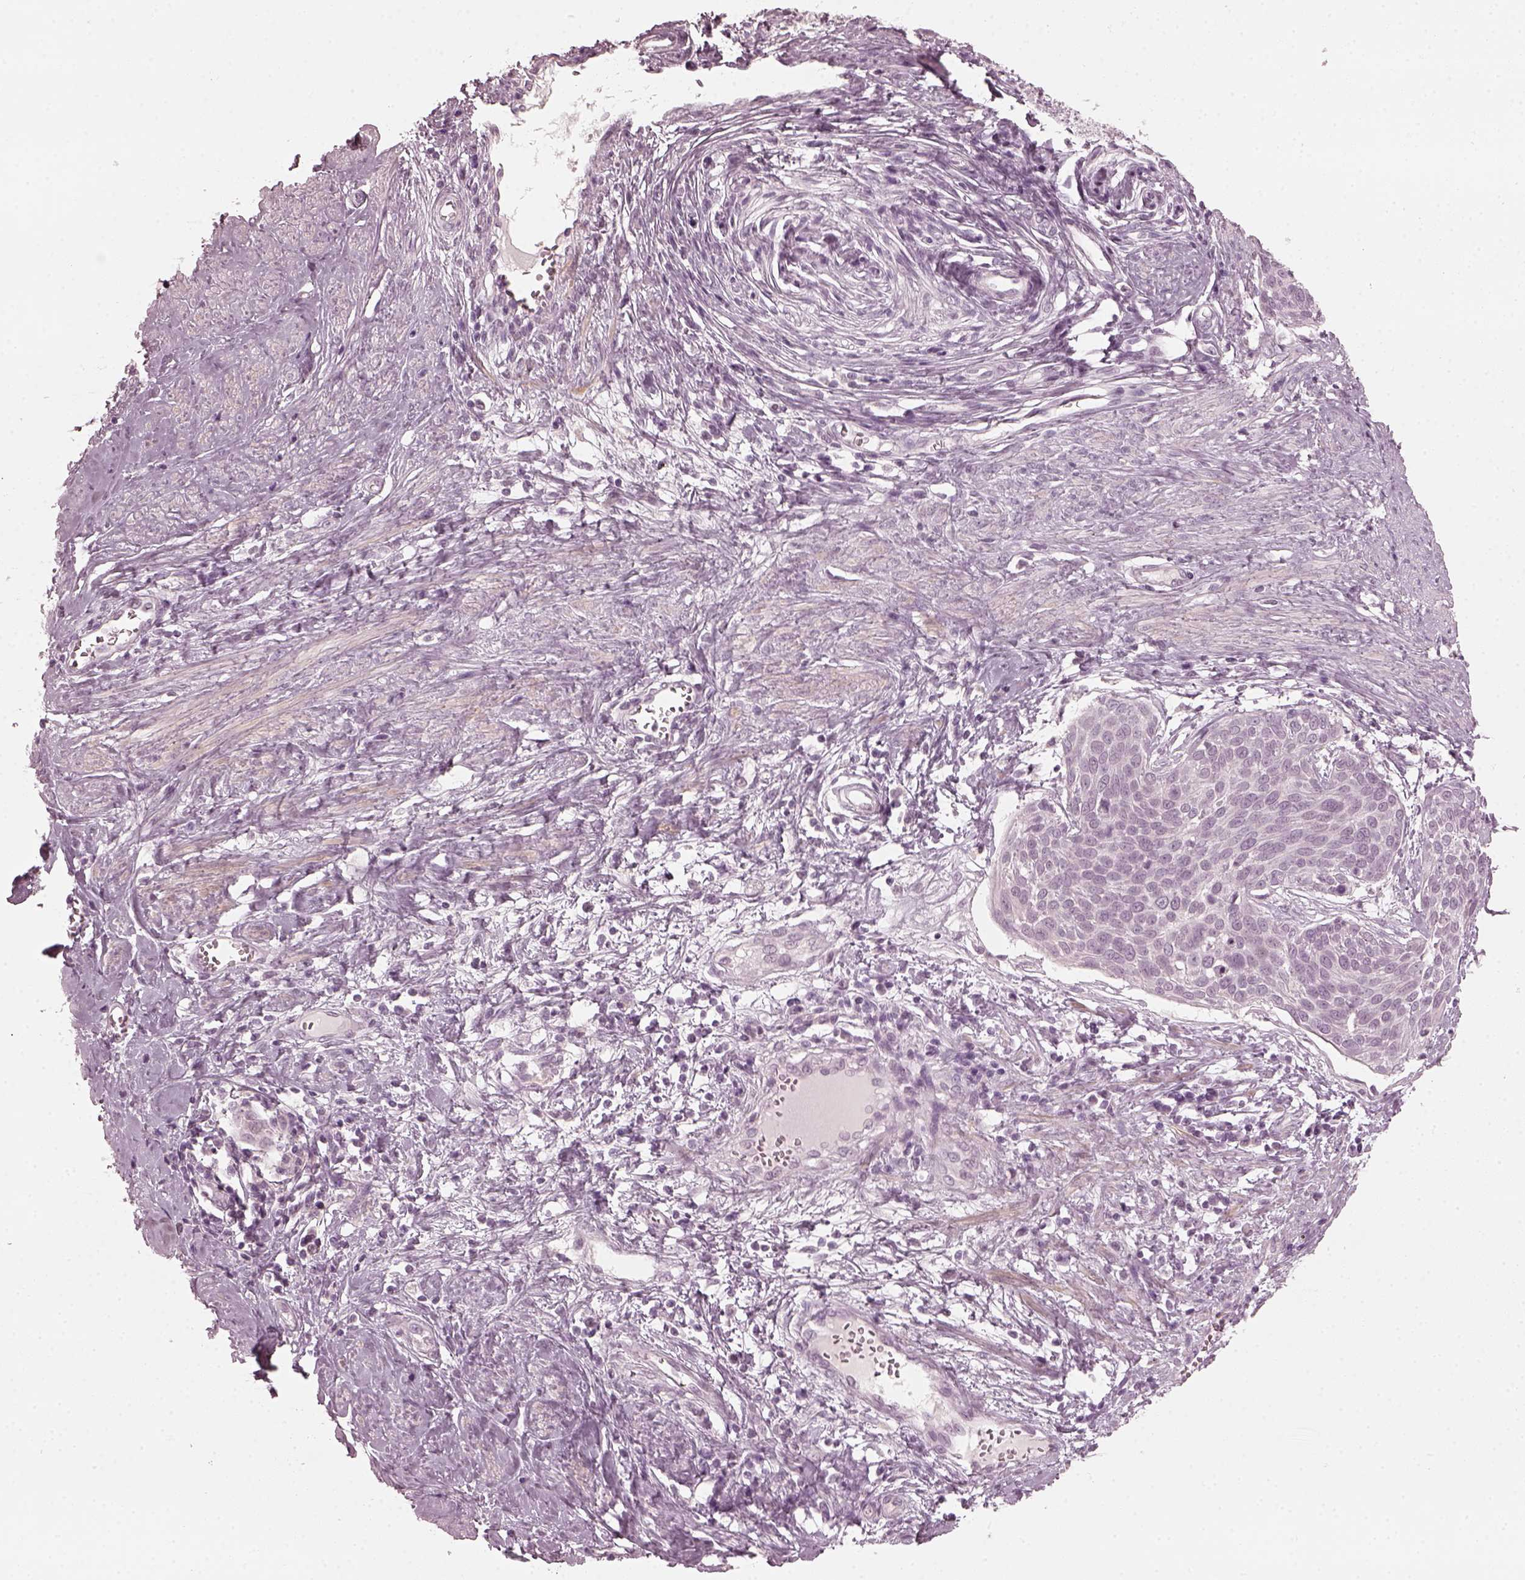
{"staining": {"intensity": "negative", "quantity": "none", "location": "none"}, "tissue": "cervical cancer", "cell_type": "Tumor cells", "image_type": "cancer", "snomed": [{"axis": "morphology", "description": "Squamous cell carcinoma, NOS"}, {"axis": "topography", "description": "Cervix"}], "caption": "A histopathology image of human squamous cell carcinoma (cervical) is negative for staining in tumor cells. The staining is performed using DAB (3,3'-diaminobenzidine) brown chromogen with nuclei counter-stained in using hematoxylin.", "gene": "CCDC170", "patient": {"sex": "female", "age": 39}}